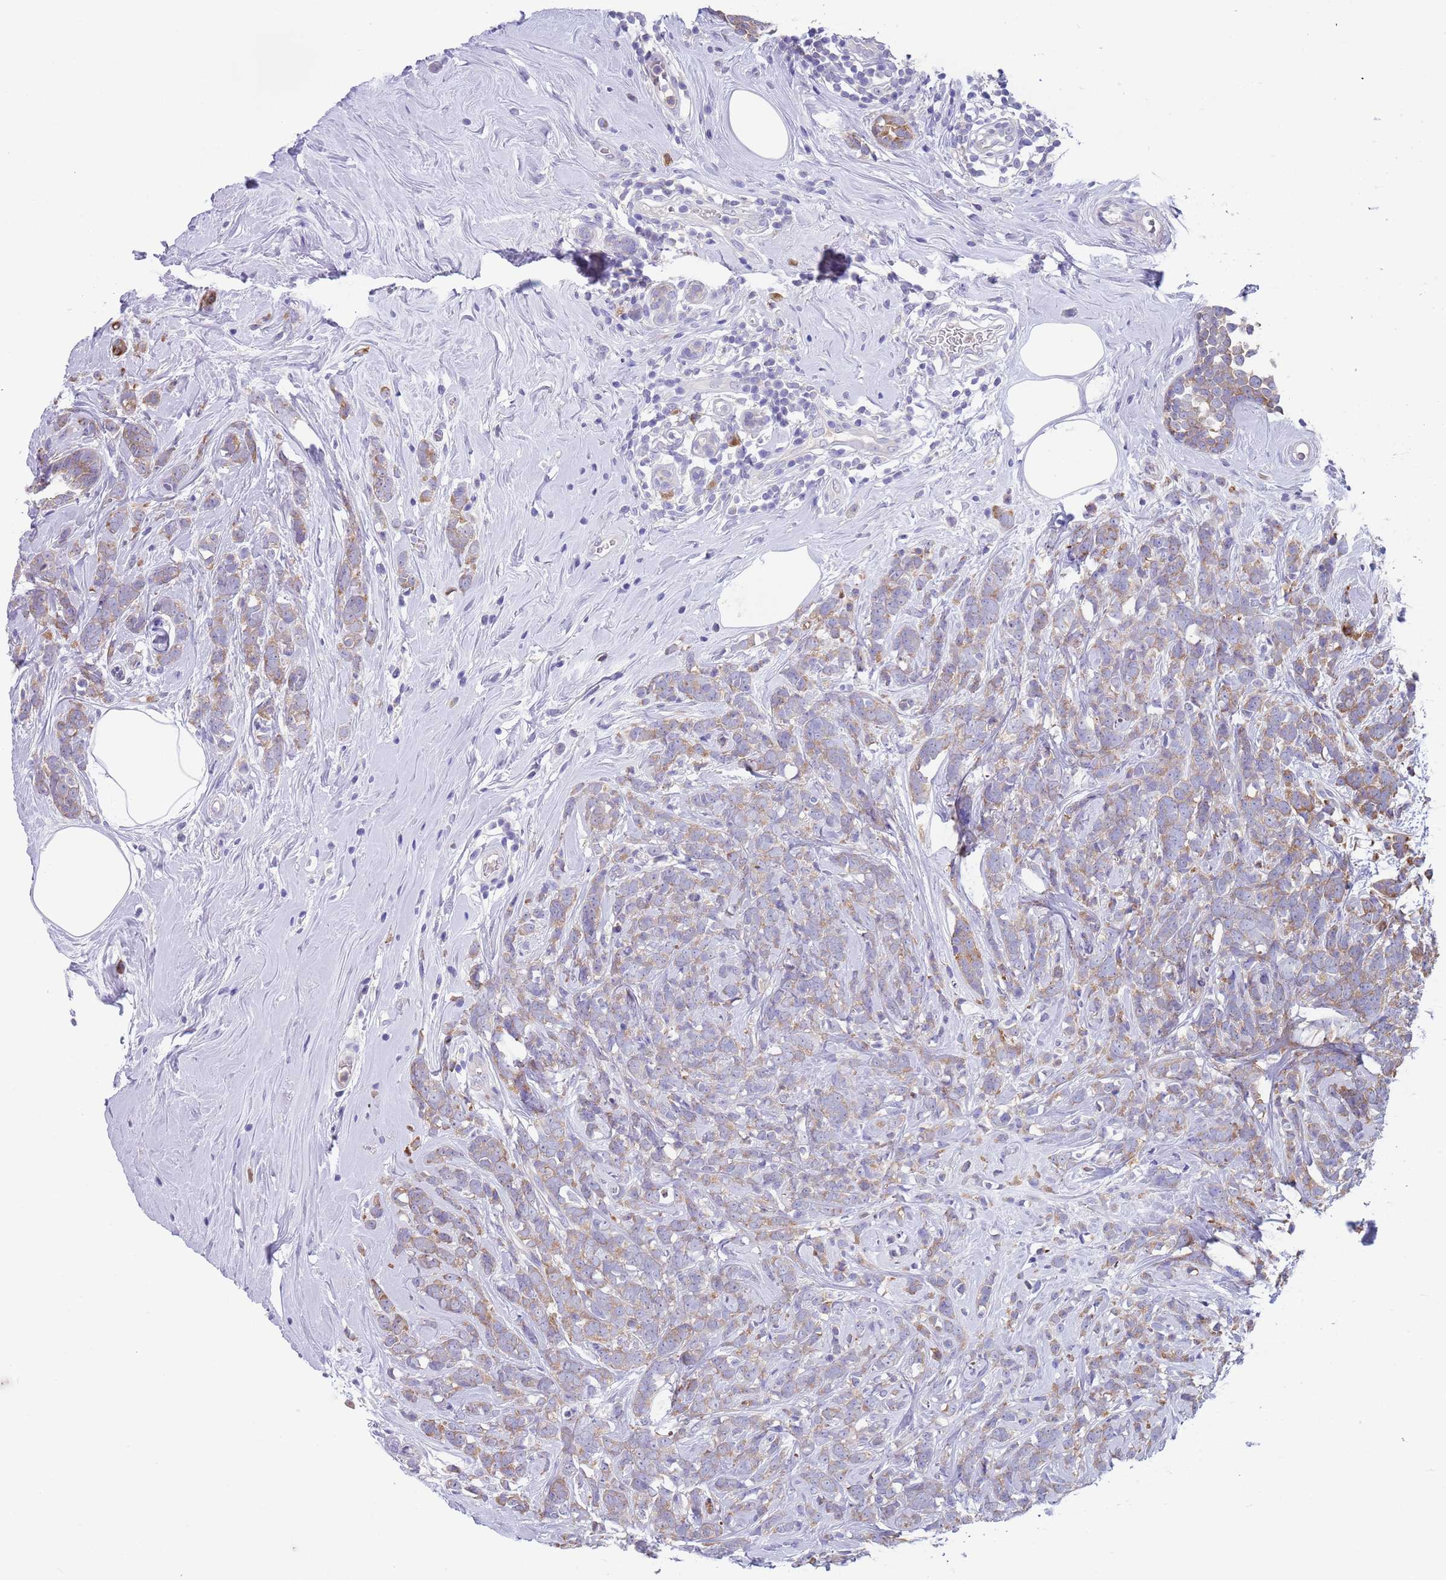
{"staining": {"intensity": "weak", "quantity": "25%-75%", "location": "cytoplasmic/membranous"}, "tissue": "breast cancer", "cell_type": "Tumor cells", "image_type": "cancer", "snomed": [{"axis": "morphology", "description": "Lobular carcinoma"}, {"axis": "topography", "description": "Breast"}], "caption": "Immunohistochemical staining of human breast lobular carcinoma displays low levels of weak cytoplasmic/membranous expression in approximately 25%-75% of tumor cells.", "gene": "TYW1", "patient": {"sex": "female", "age": 58}}